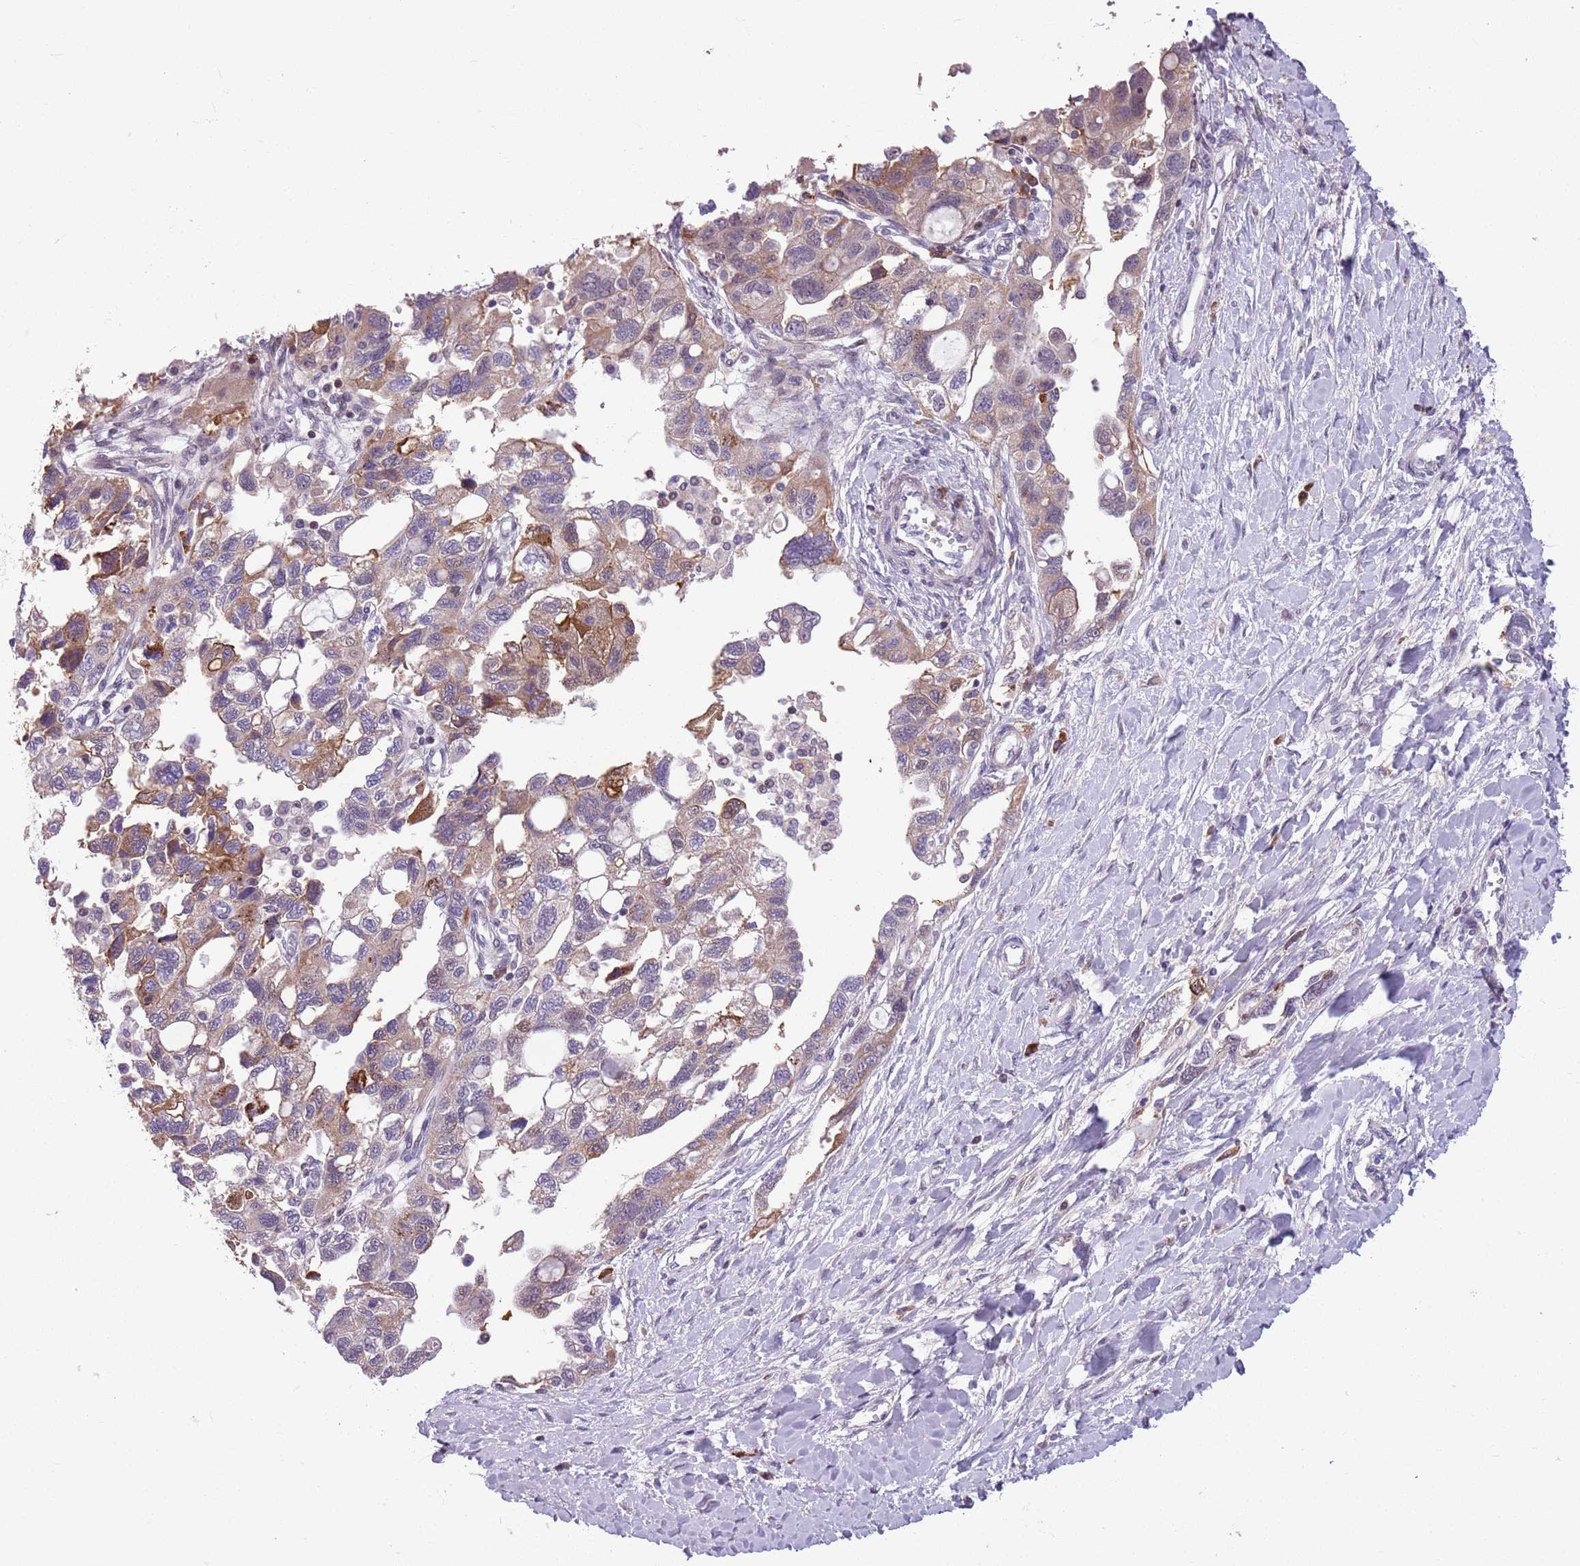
{"staining": {"intensity": "weak", "quantity": ">75%", "location": "cytoplasmic/membranous"}, "tissue": "ovarian cancer", "cell_type": "Tumor cells", "image_type": "cancer", "snomed": [{"axis": "morphology", "description": "Carcinoma, NOS"}, {"axis": "morphology", "description": "Cystadenocarcinoma, serous, NOS"}, {"axis": "topography", "description": "Ovary"}], "caption": "Tumor cells show low levels of weak cytoplasmic/membranous staining in approximately >75% of cells in ovarian cancer (carcinoma).", "gene": "JAML", "patient": {"sex": "female", "age": 69}}